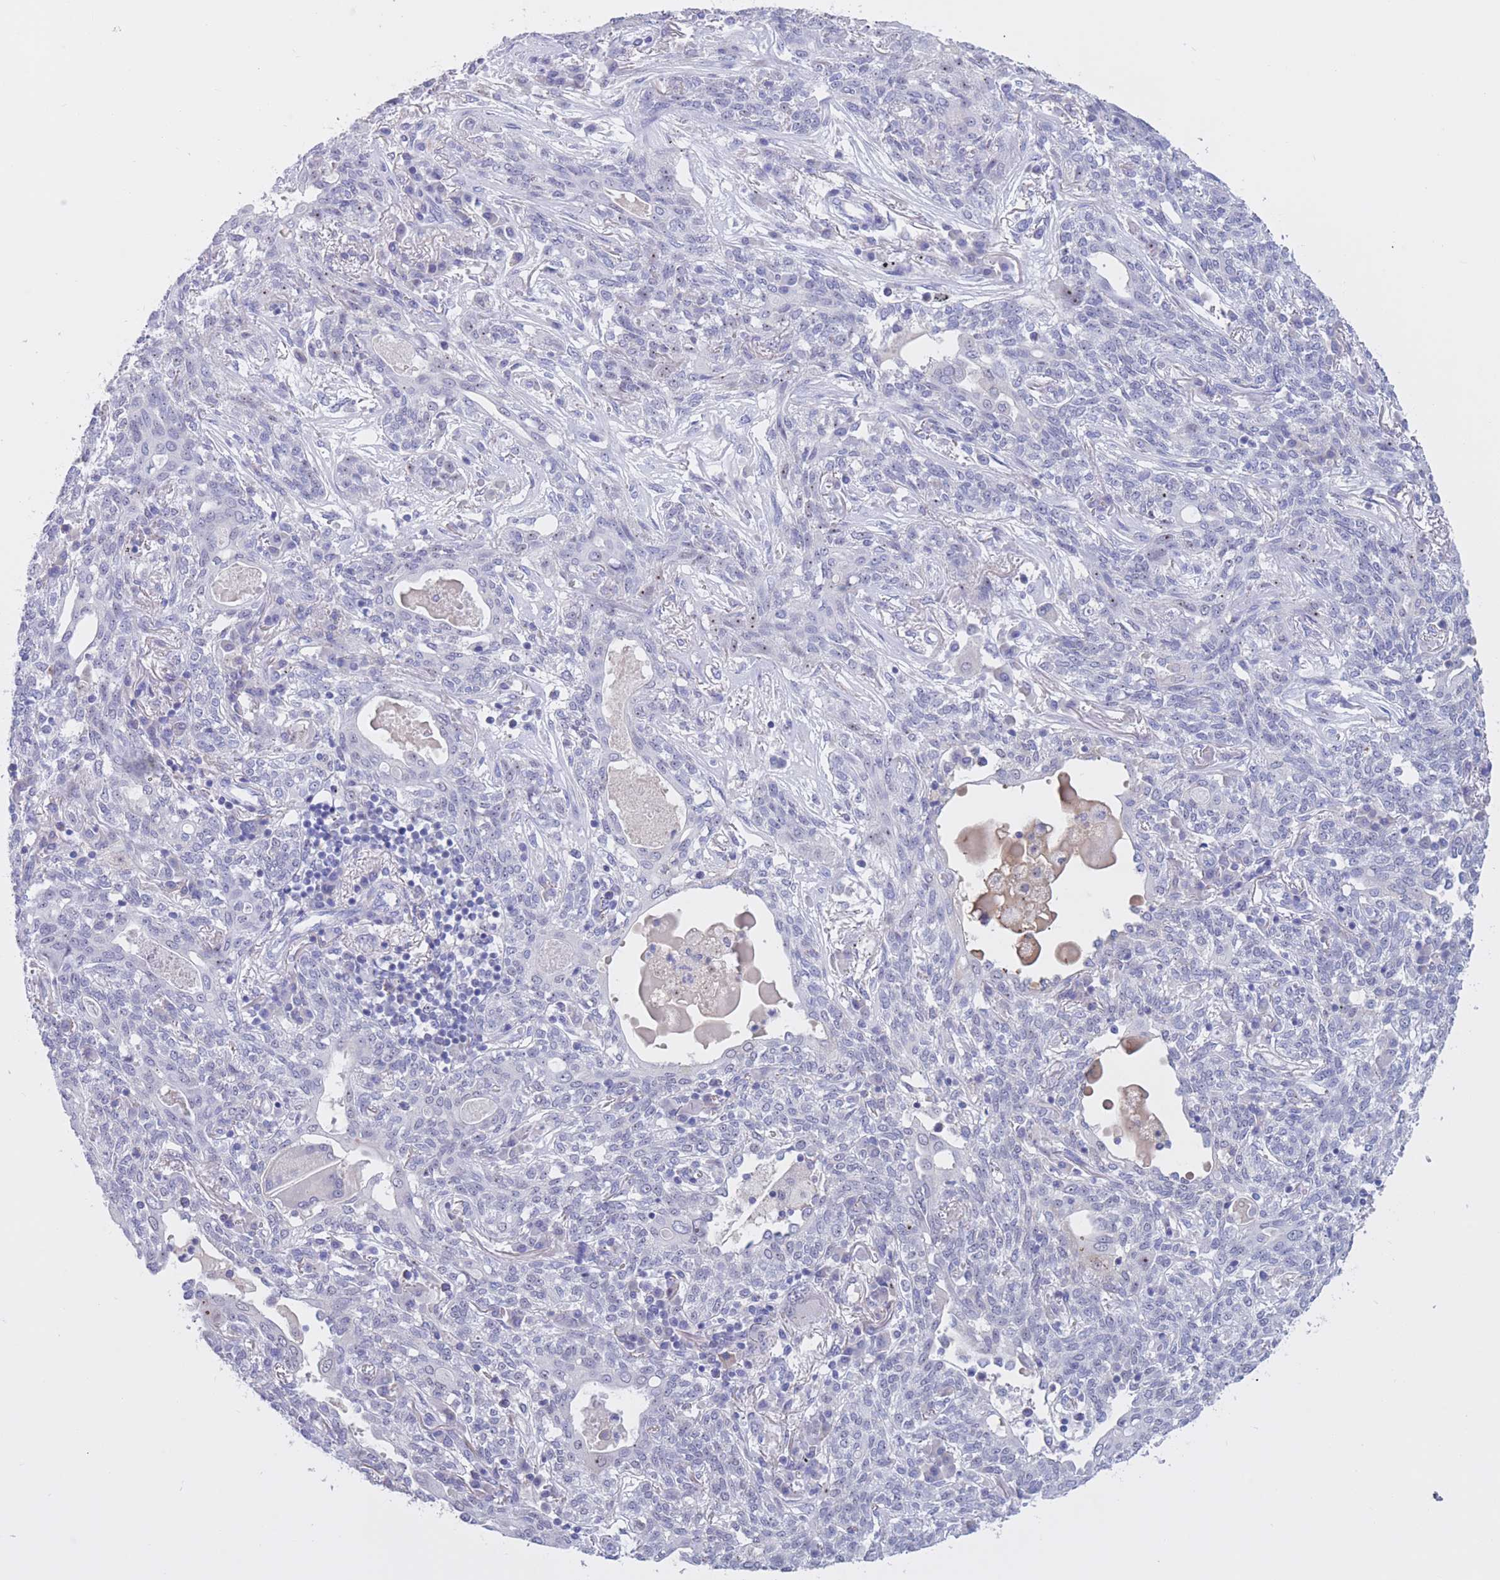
{"staining": {"intensity": "negative", "quantity": "none", "location": "none"}, "tissue": "lung cancer", "cell_type": "Tumor cells", "image_type": "cancer", "snomed": [{"axis": "morphology", "description": "Squamous cell carcinoma, NOS"}, {"axis": "topography", "description": "Lung"}], "caption": "Lung cancer was stained to show a protein in brown. There is no significant positivity in tumor cells. (Brightfield microscopy of DAB (3,3'-diaminobenzidine) immunohistochemistry (IHC) at high magnification).", "gene": "BOP1", "patient": {"sex": "female", "age": 70}}